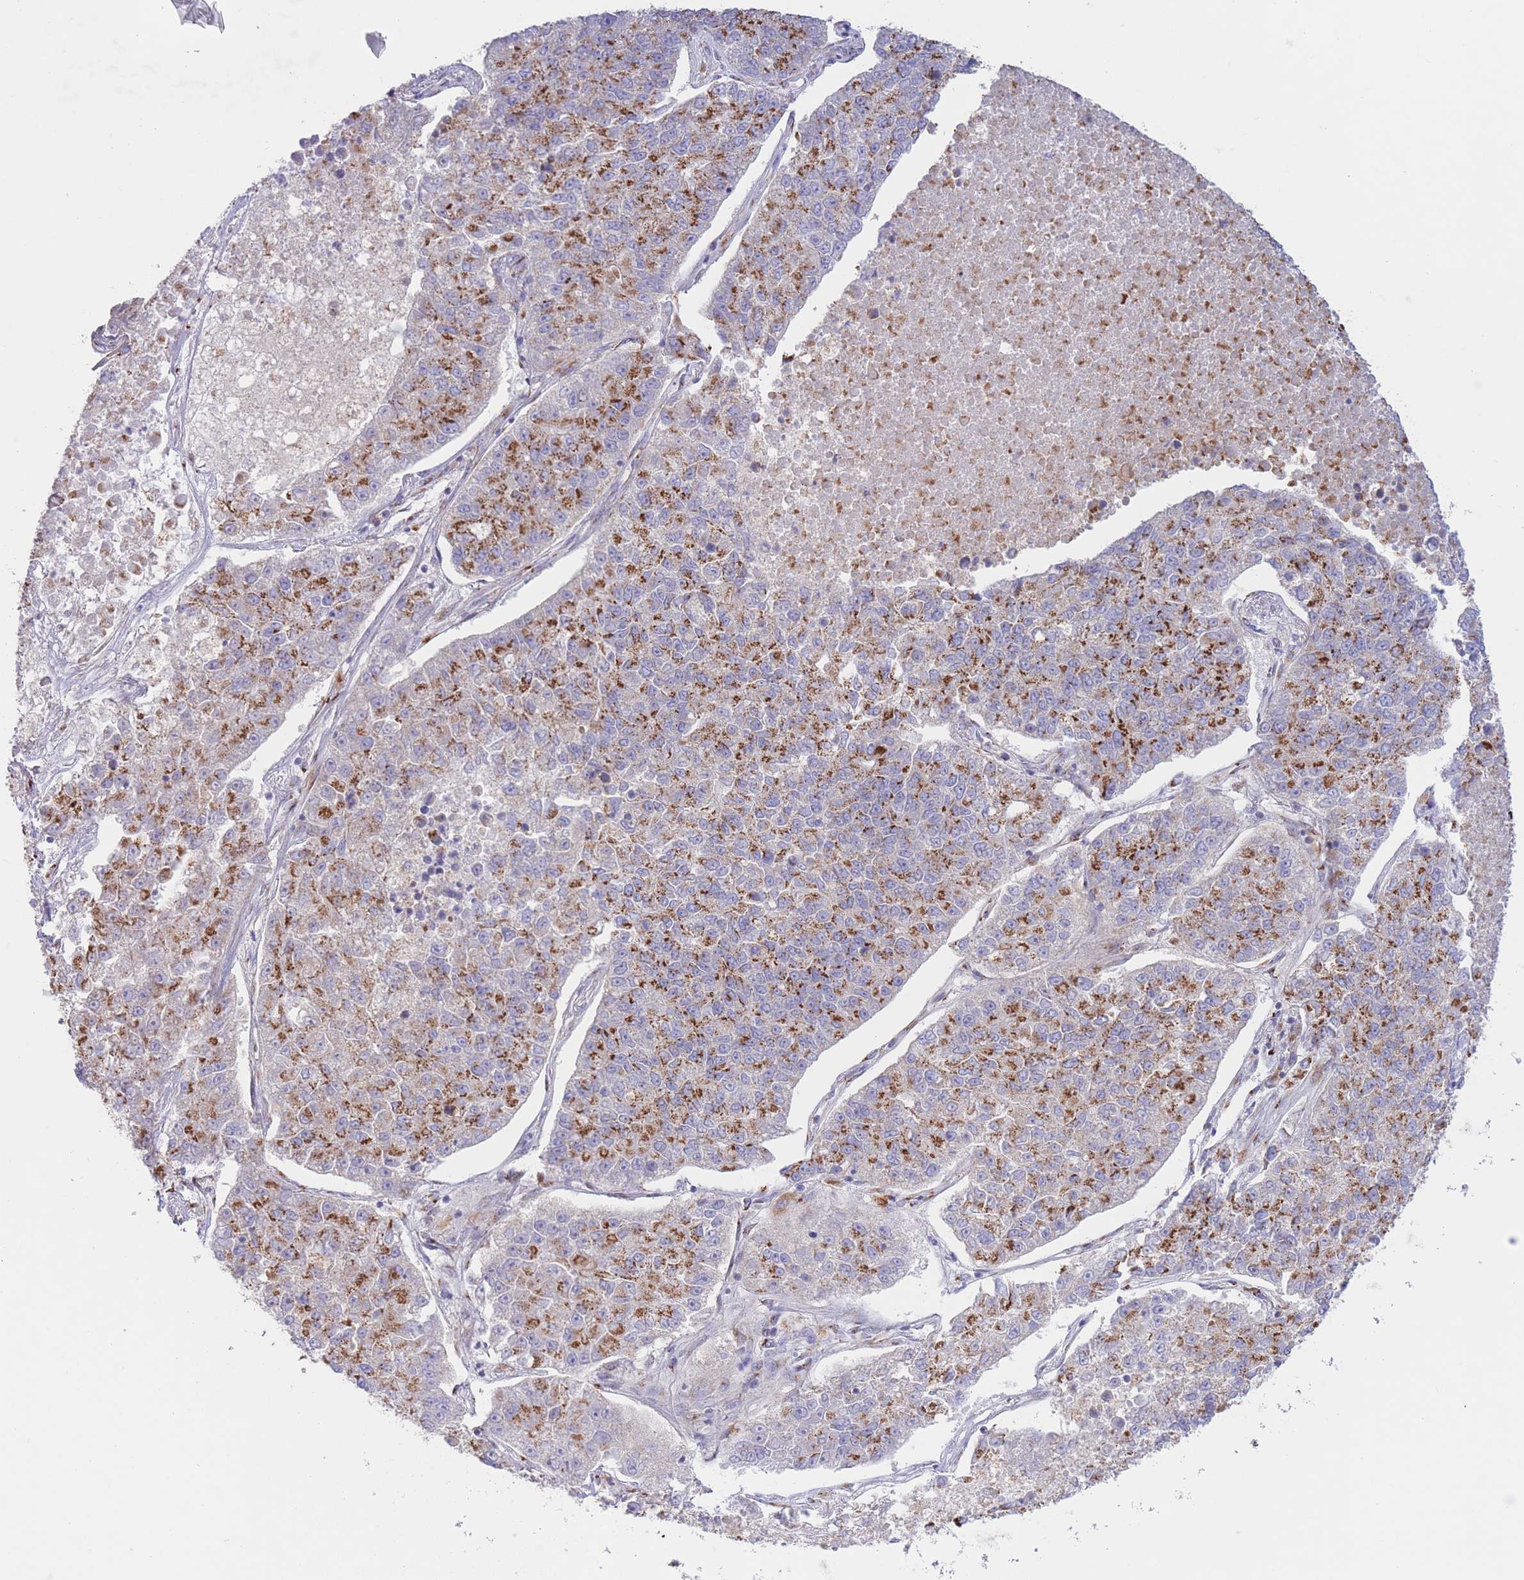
{"staining": {"intensity": "strong", "quantity": ">75%", "location": "cytoplasmic/membranous"}, "tissue": "lung cancer", "cell_type": "Tumor cells", "image_type": "cancer", "snomed": [{"axis": "morphology", "description": "Adenocarcinoma, NOS"}, {"axis": "topography", "description": "Lung"}], "caption": "Lung adenocarcinoma tissue demonstrates strong cytoplasmic/membranous positivity in about >75% of tumor cells", "gene": "MPND", "patient": {"sex": "male", "age": 49}}